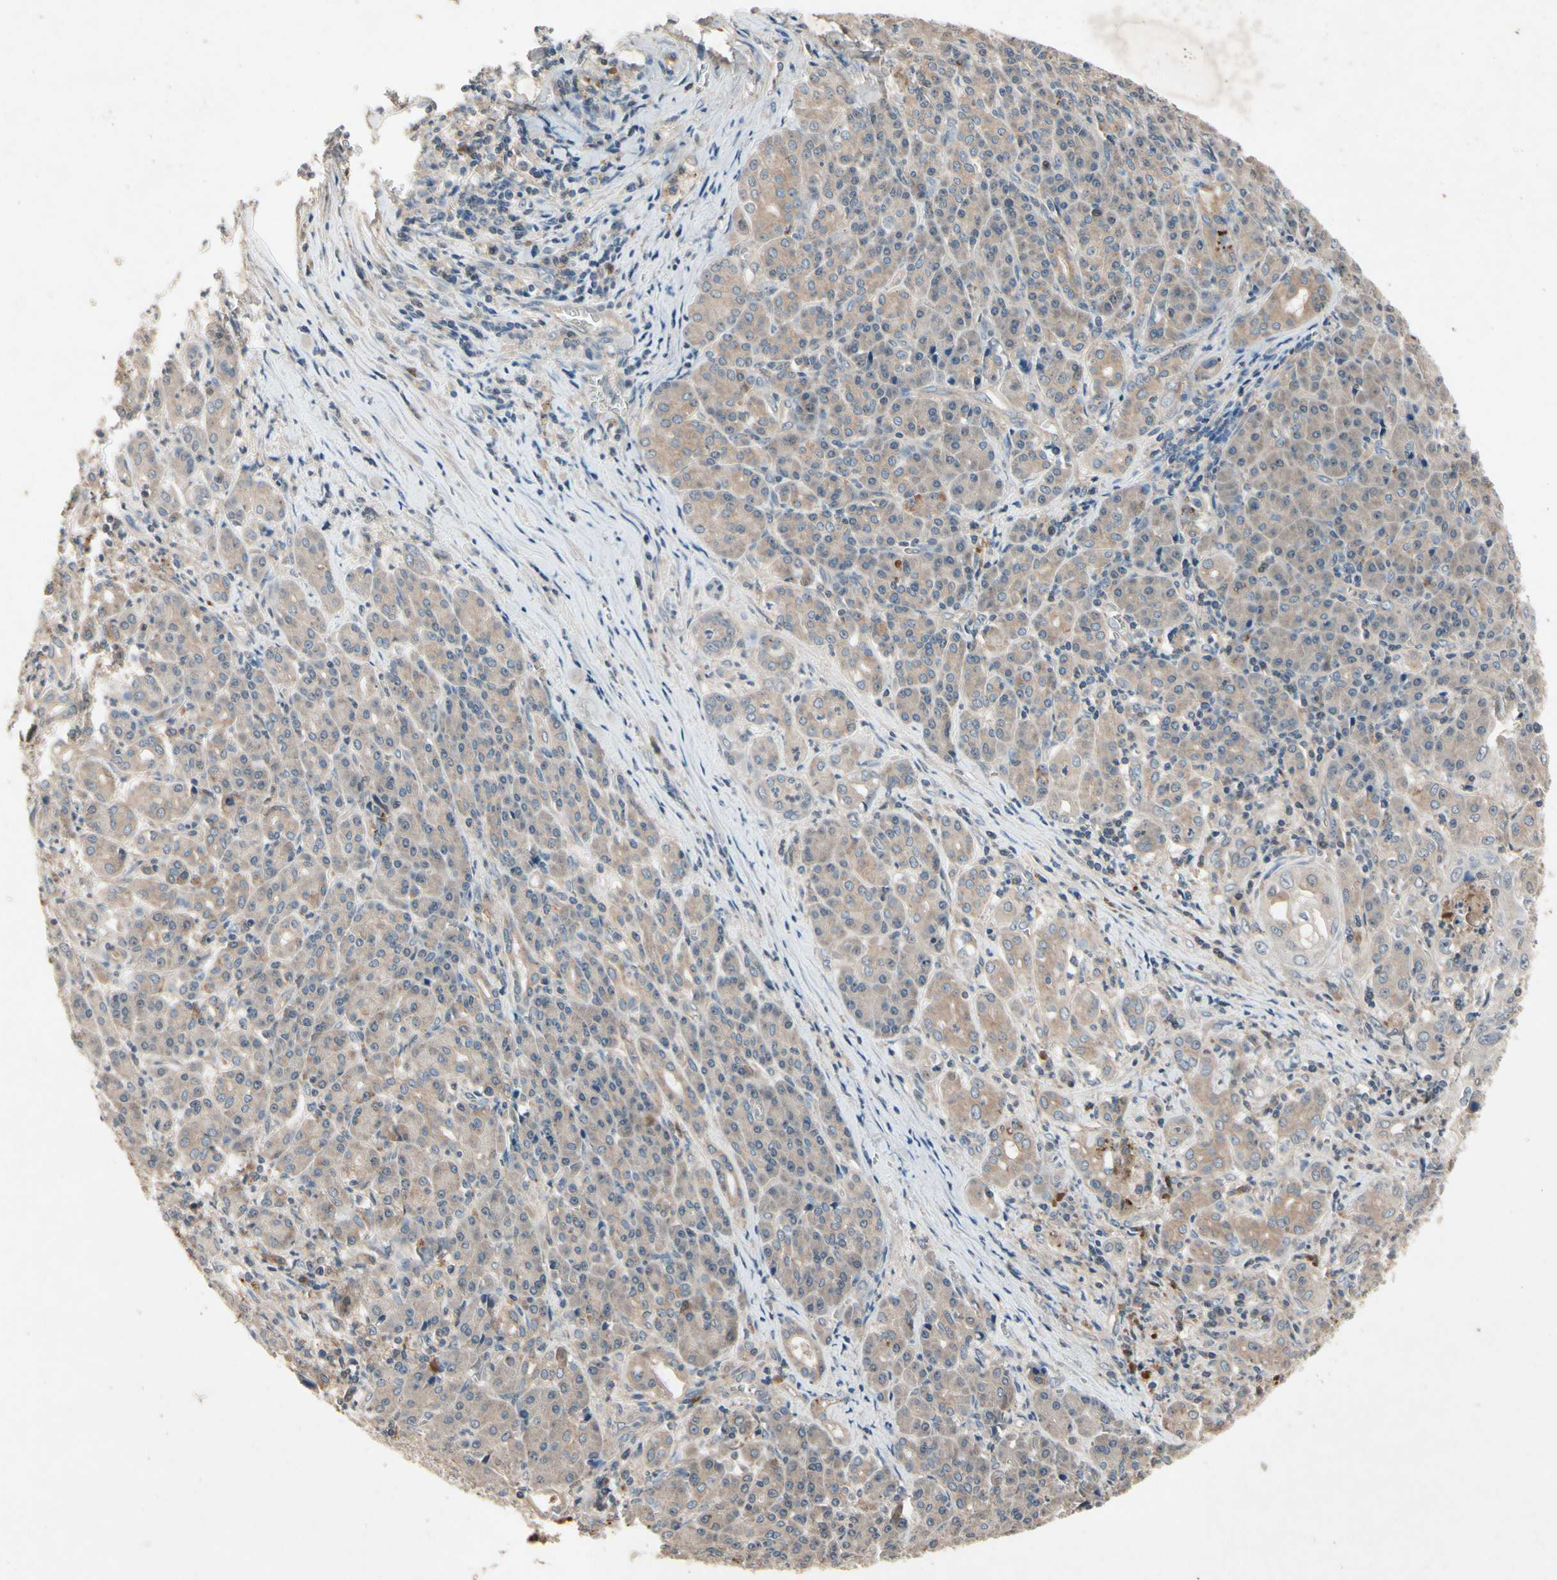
{"staining": {"intensity": "weak", "quantity": ">75%", "location": "cytoplasmic/membranous"}, "tissue": "pancreatic cancer", "cell_type": "Tumor cells", "image_type": "cancer", "snomed": [{"axis": "morphology", "description": "Adenocarcinoma, NOS"}, {"axis": "topography", "description": "Pancreas"}], "caption": "Tumor cells display low levels of weak cytoplasmic/membranous positivity in about >75% of cells in human adenocarcinoma (pancreatic).", "gene": "IL1RL1", "patient": {"sex": "male", "age": 70}}